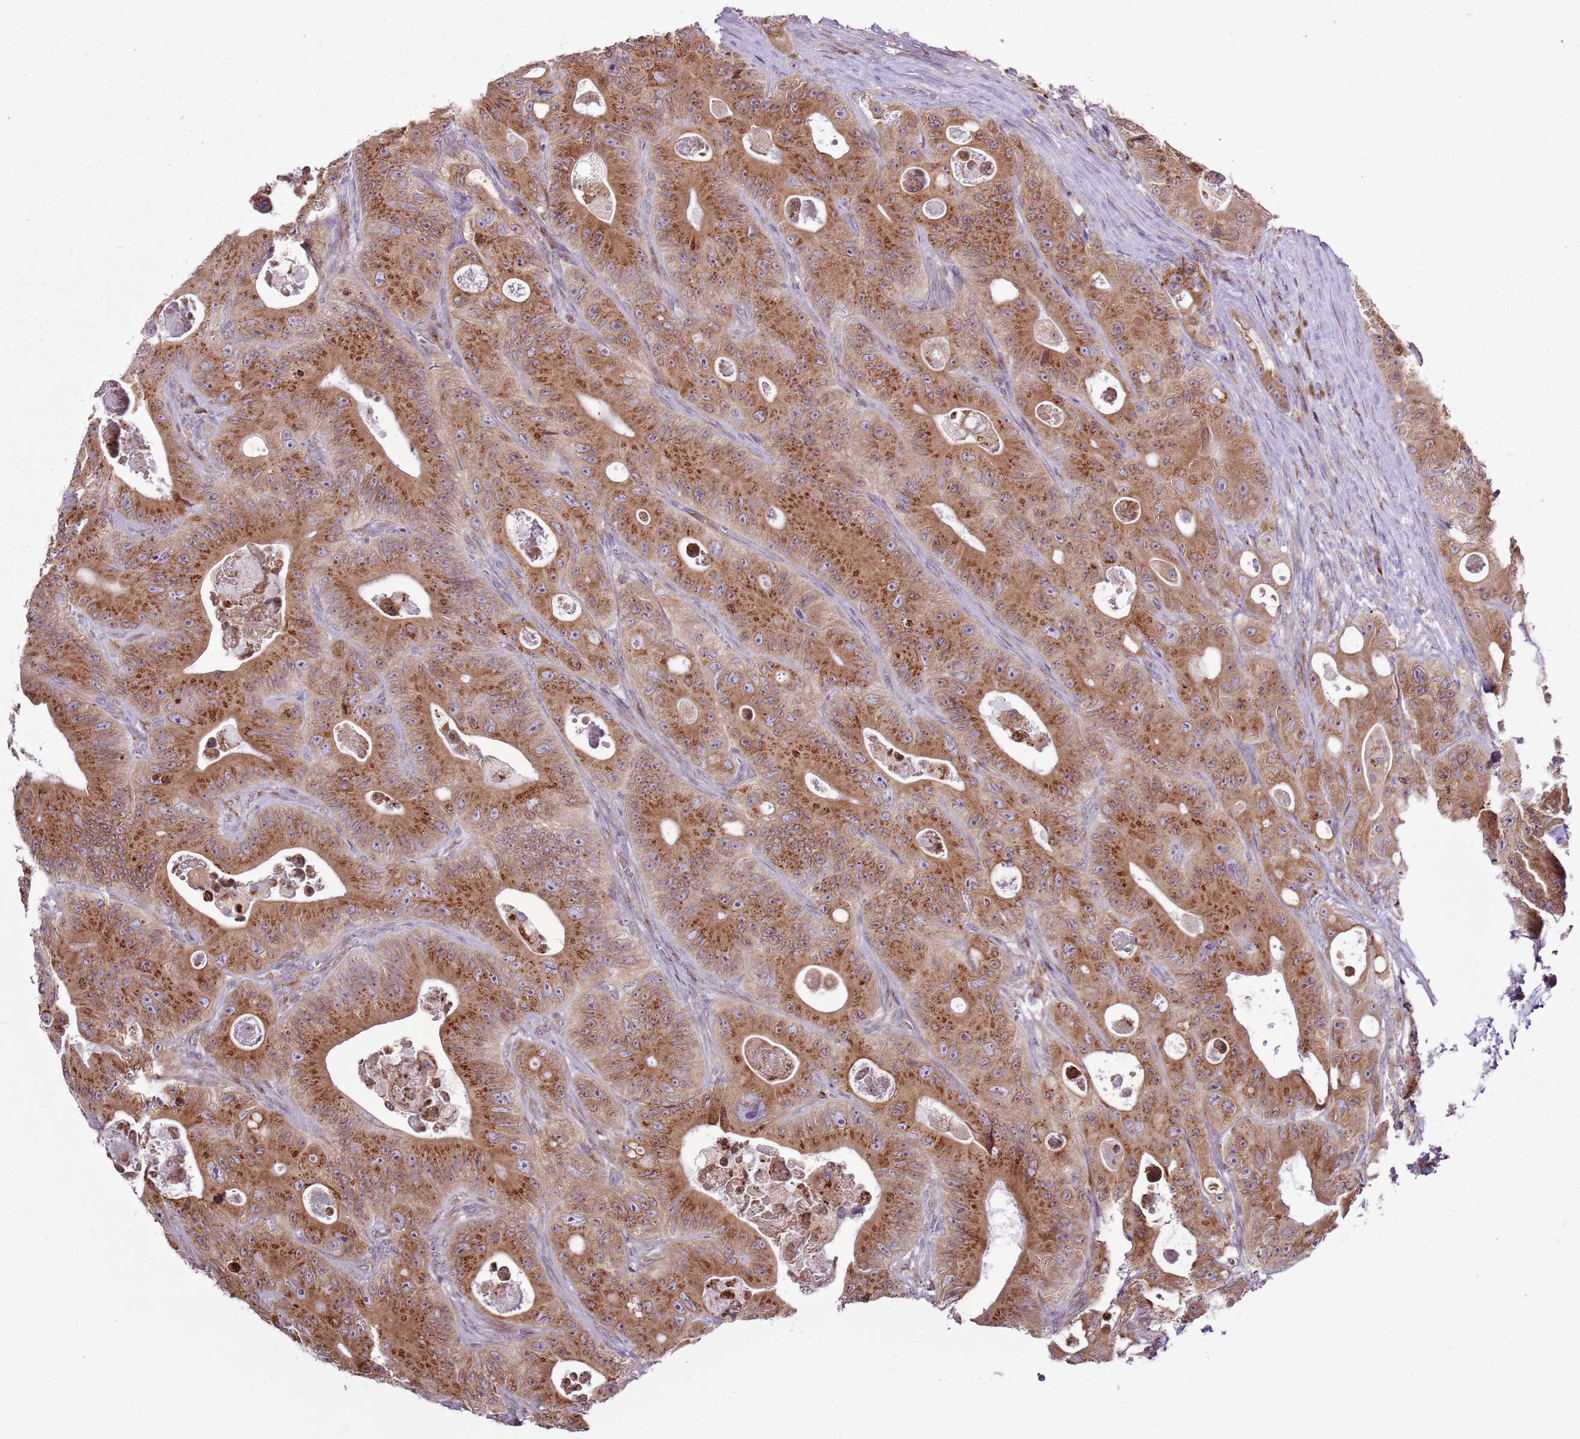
{"staining": {"intensity": "strong", "quantity": "25%-75%", "location": "cytoplasmic/membranous"}, "tissue": "colorectal cancer", "cell_type": "Tumor cells", "image_type": "cancer", "snomed": [{"axis": "morphology", "description": "Adenocarcinoma, NOS"}, {"axis": "topography", "description": "Colon"}], "caption": "Colorectal cancer (adenocarcinoma) stained with a protein marker exhibits strong staining in tumor cells.", "gene": "TMED10", "patient": {"sex": "female", "age": 46}}